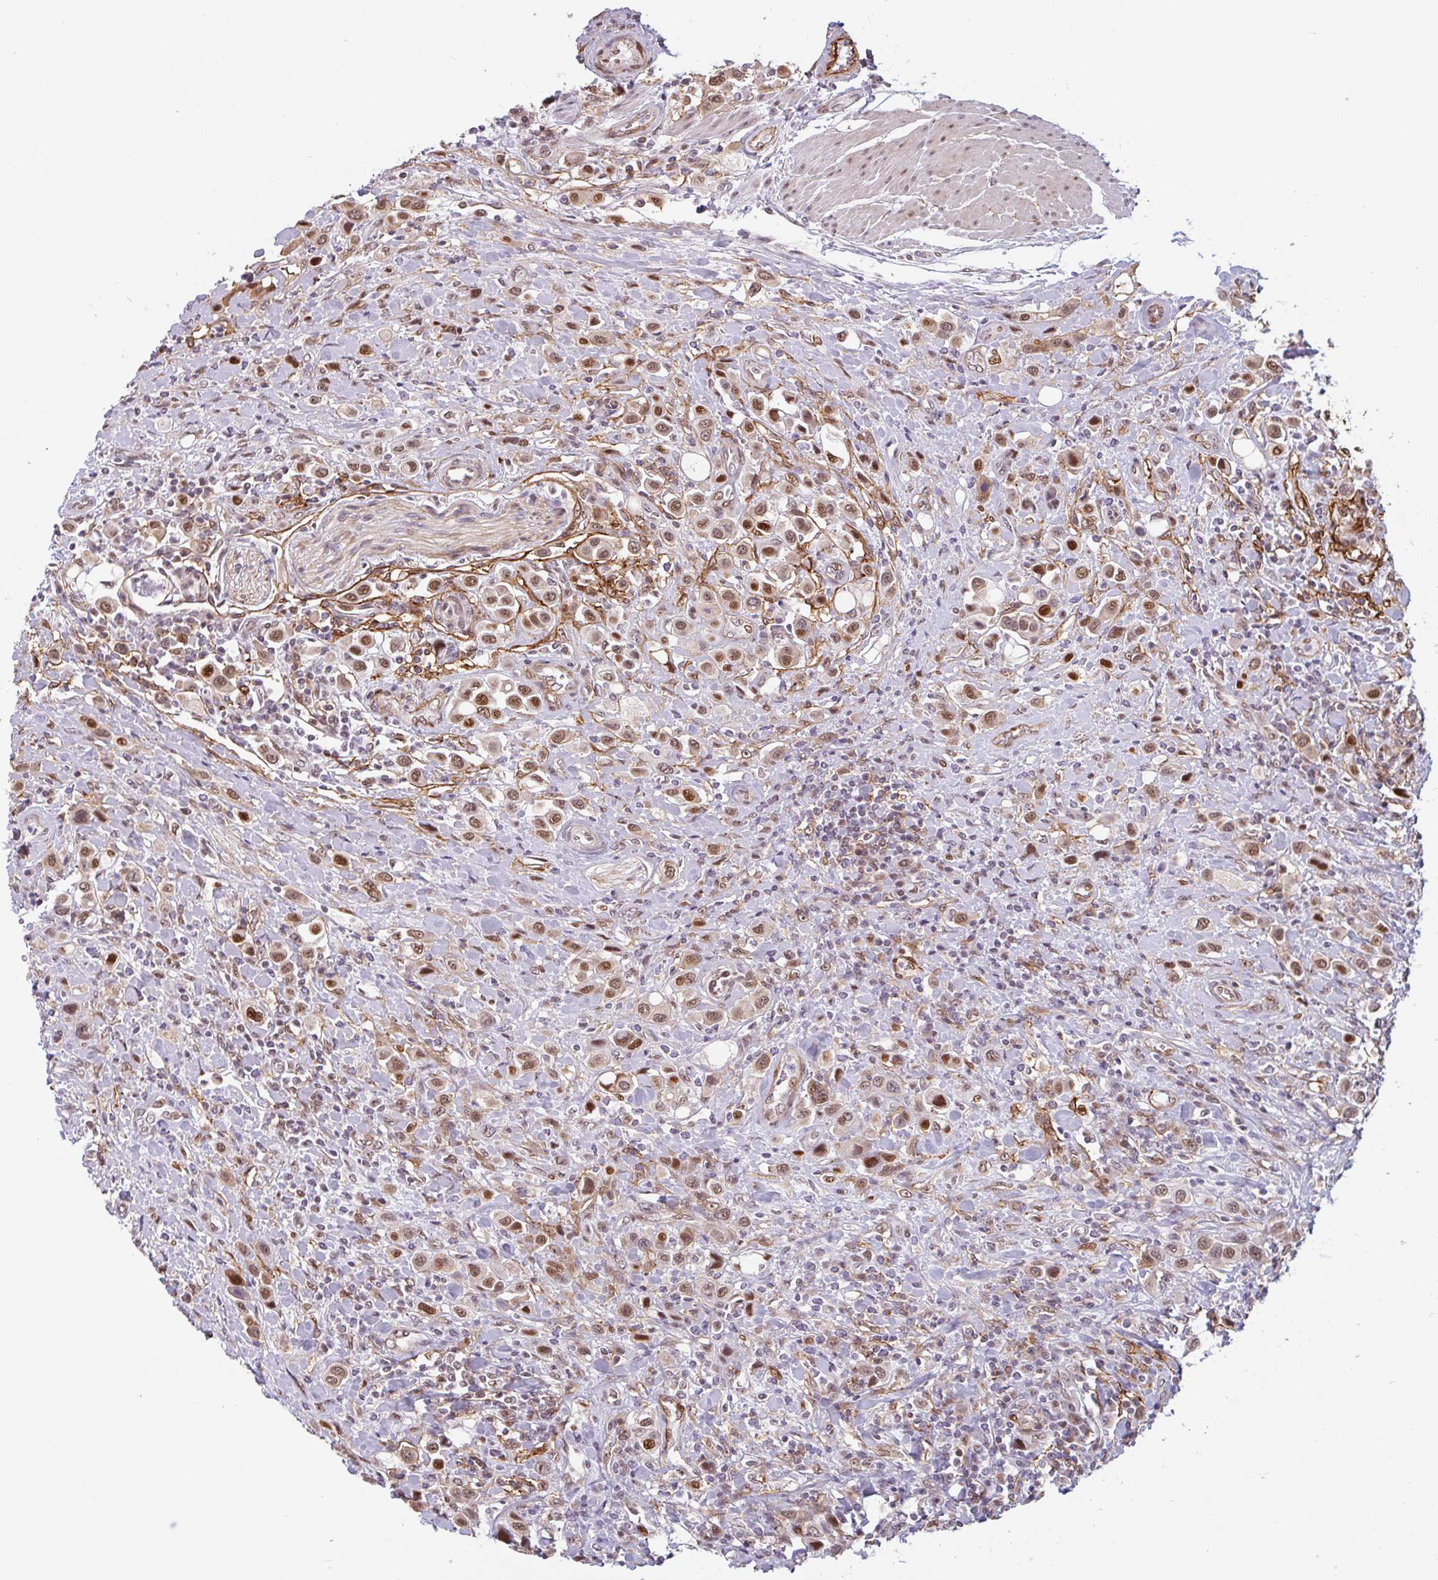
{"staining": {"intensity": "moderate", "quantity": ">75%", "location": "nuclear"}, "tissue": "urothelial cancer", "cell_type": "Tumor cells", "image_type": "cancer", "snomed": [{"axis": "morphology", "description": "Urothelial carcinoma, High grade"}, {"axis": "topography", "description": "Urinary bladder"}], "caption": "Brown immunohistochemical staining in urothelial carcinoma (high-grade) exhibits moderate nuclear positivity in about >75% of tumor cells.", "gene": "TMEM119", "patient": {"sex": "male", "age": 50}}